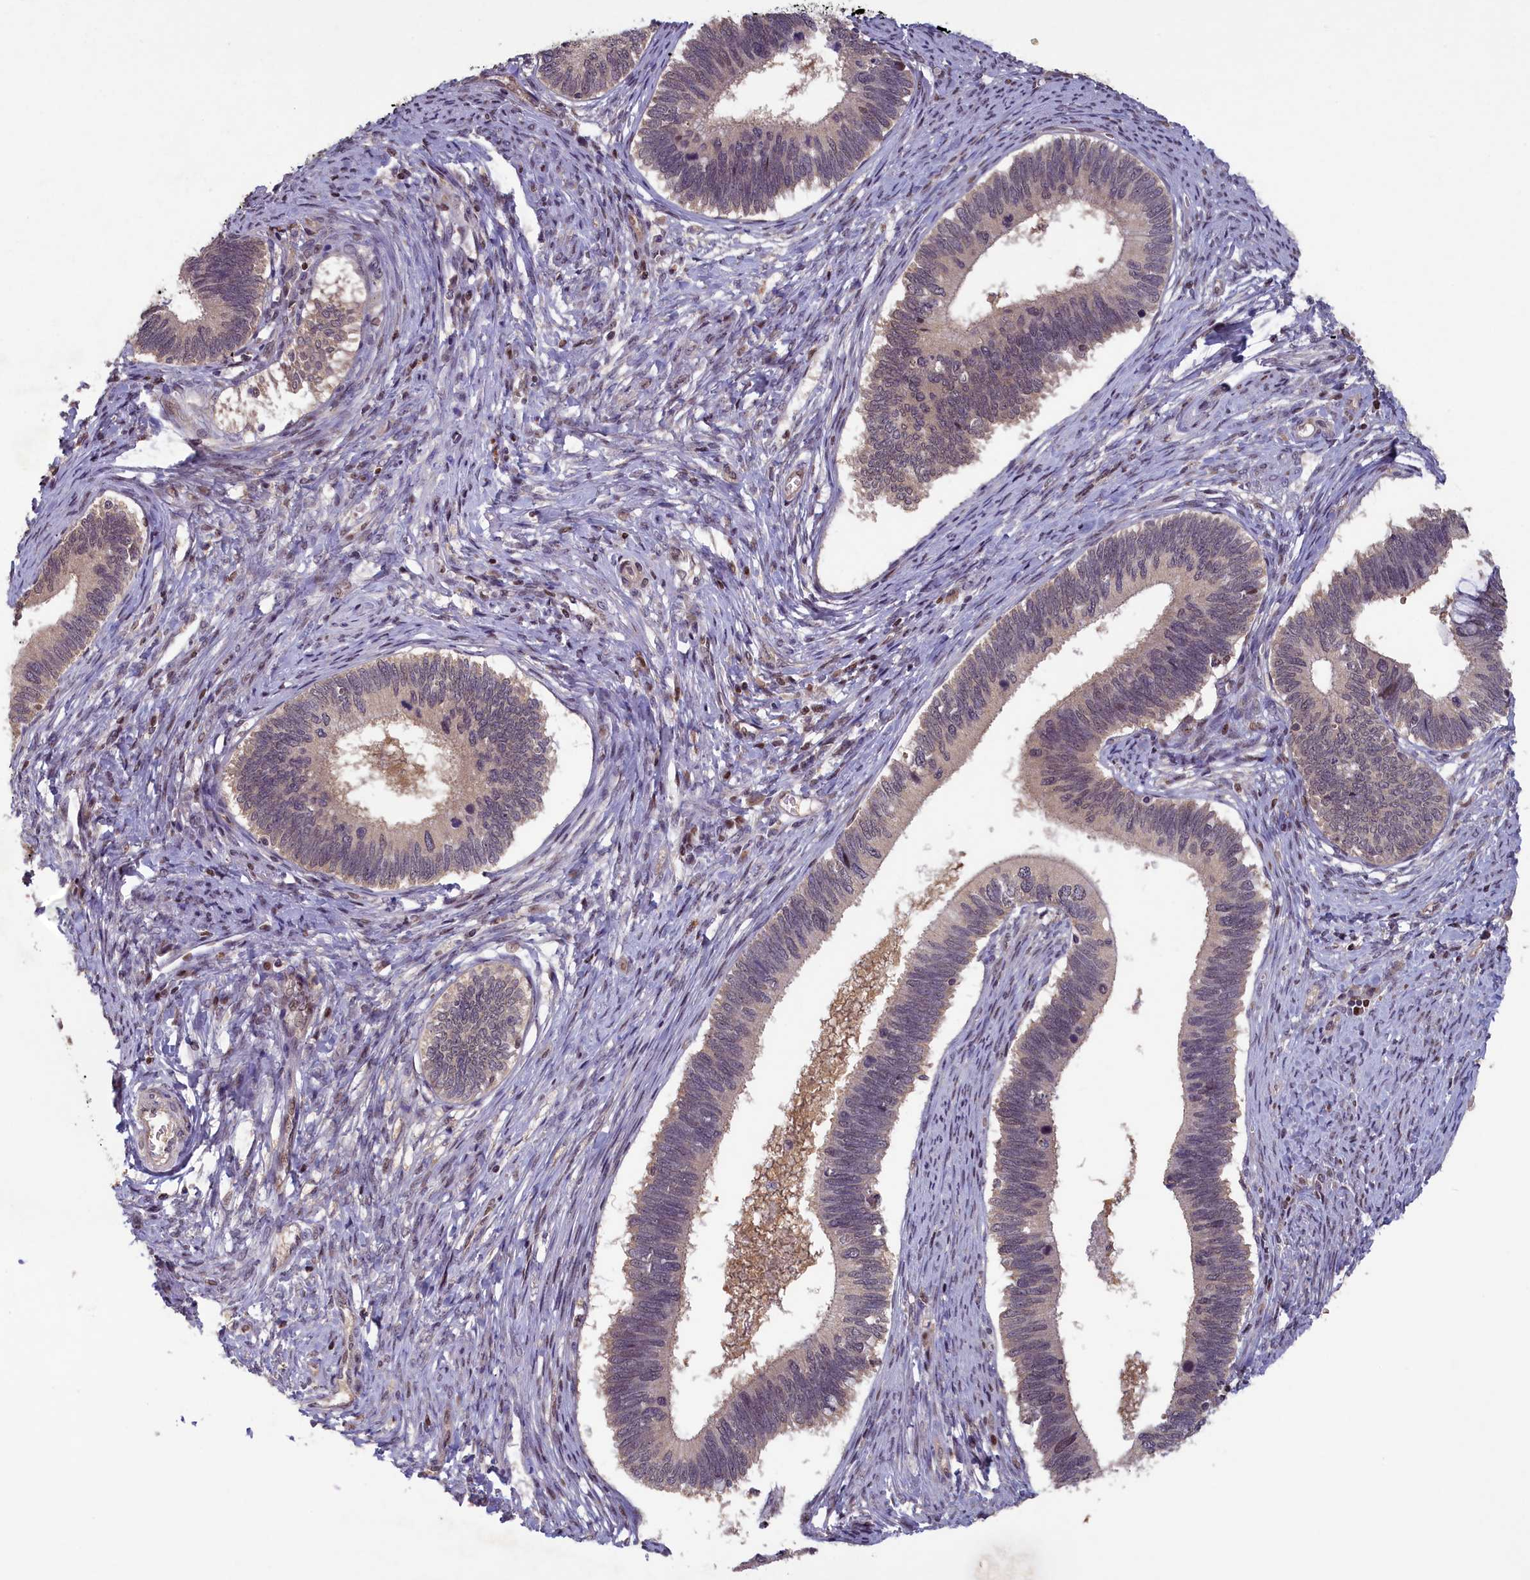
{"staining": {"intensity": "weak", "quantity": "<25%", "location": "nuclear"}, "tissue": "cervical cancer", "cell_type": "Tumor cells", "image_type": "cancer", "snomed": [{"axis": "morphology", "description": "Adenocarcinoma, NOS"}, {"axis": "topography", "description": "Cervix"}], "caption": "IHC image of cervical adenocarcinoma stained for a protein (brown), which reveals no staining in tumor cells.", "gene": "NUBP1", "patient": {"sex": "female", "age": 42}}